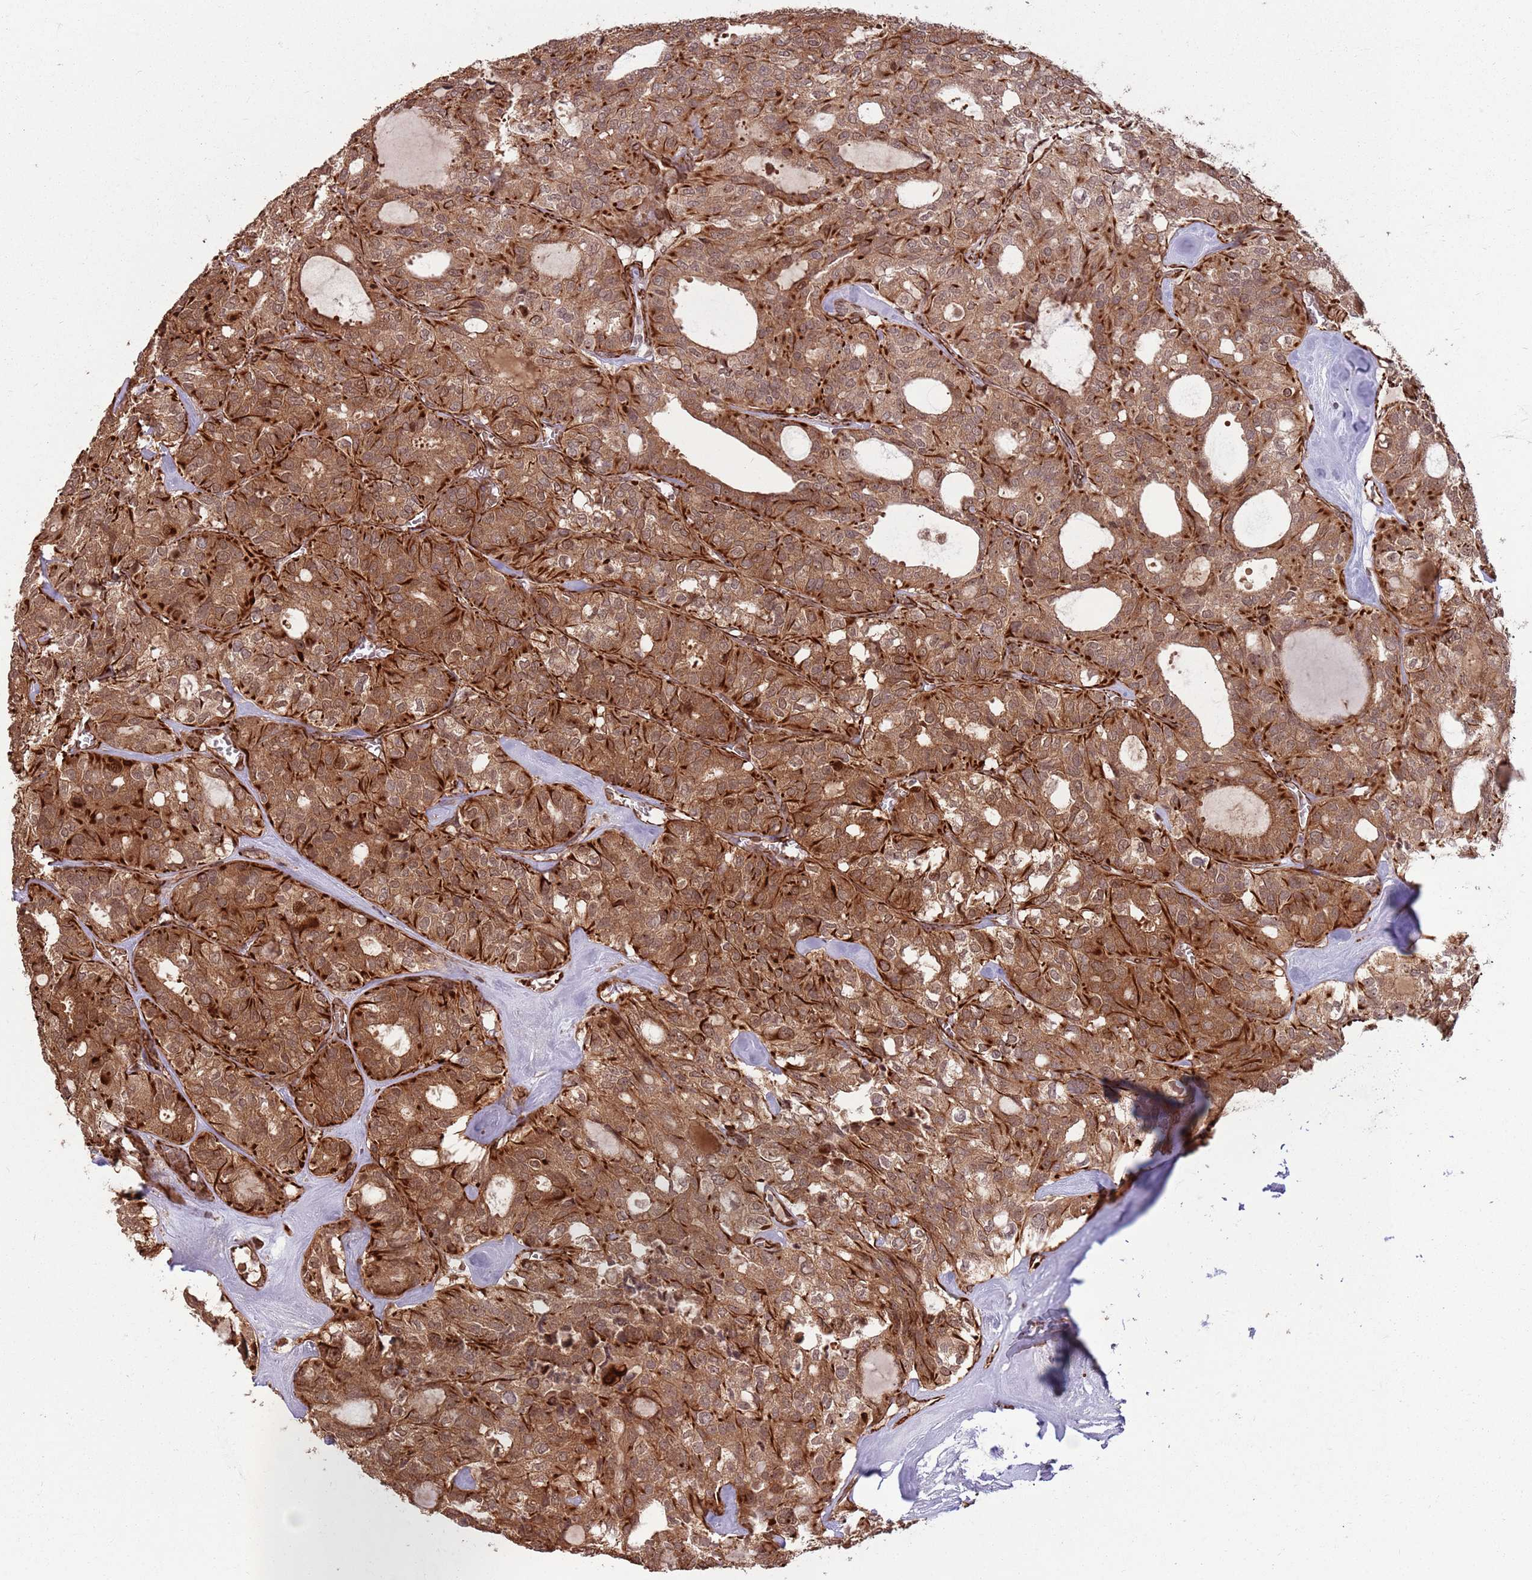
{"staining": {"intensity": "moderate", "quantity": ">75%", "location": "cytoplasmic/membranous,nuclear"}, "tissue": "thyroid cancer", "cell_type": "Tumor cells", "image_type": "cancer", "snomed": [{"axis": "morphology", "description": "Follicular adenoma carcinoma, NOS"}, {"axis": "topography", "description": "Thyroid gland"}], "caption": "This image exhibits immunohistochemistry staining of human thyroid cancer, with medium moderate cytoplasmic/membranous and nuclear positivity in about >75% of tumor cells.", "gene": "ADAMTS3", "patient": {"sex": "male", "age": 75}}